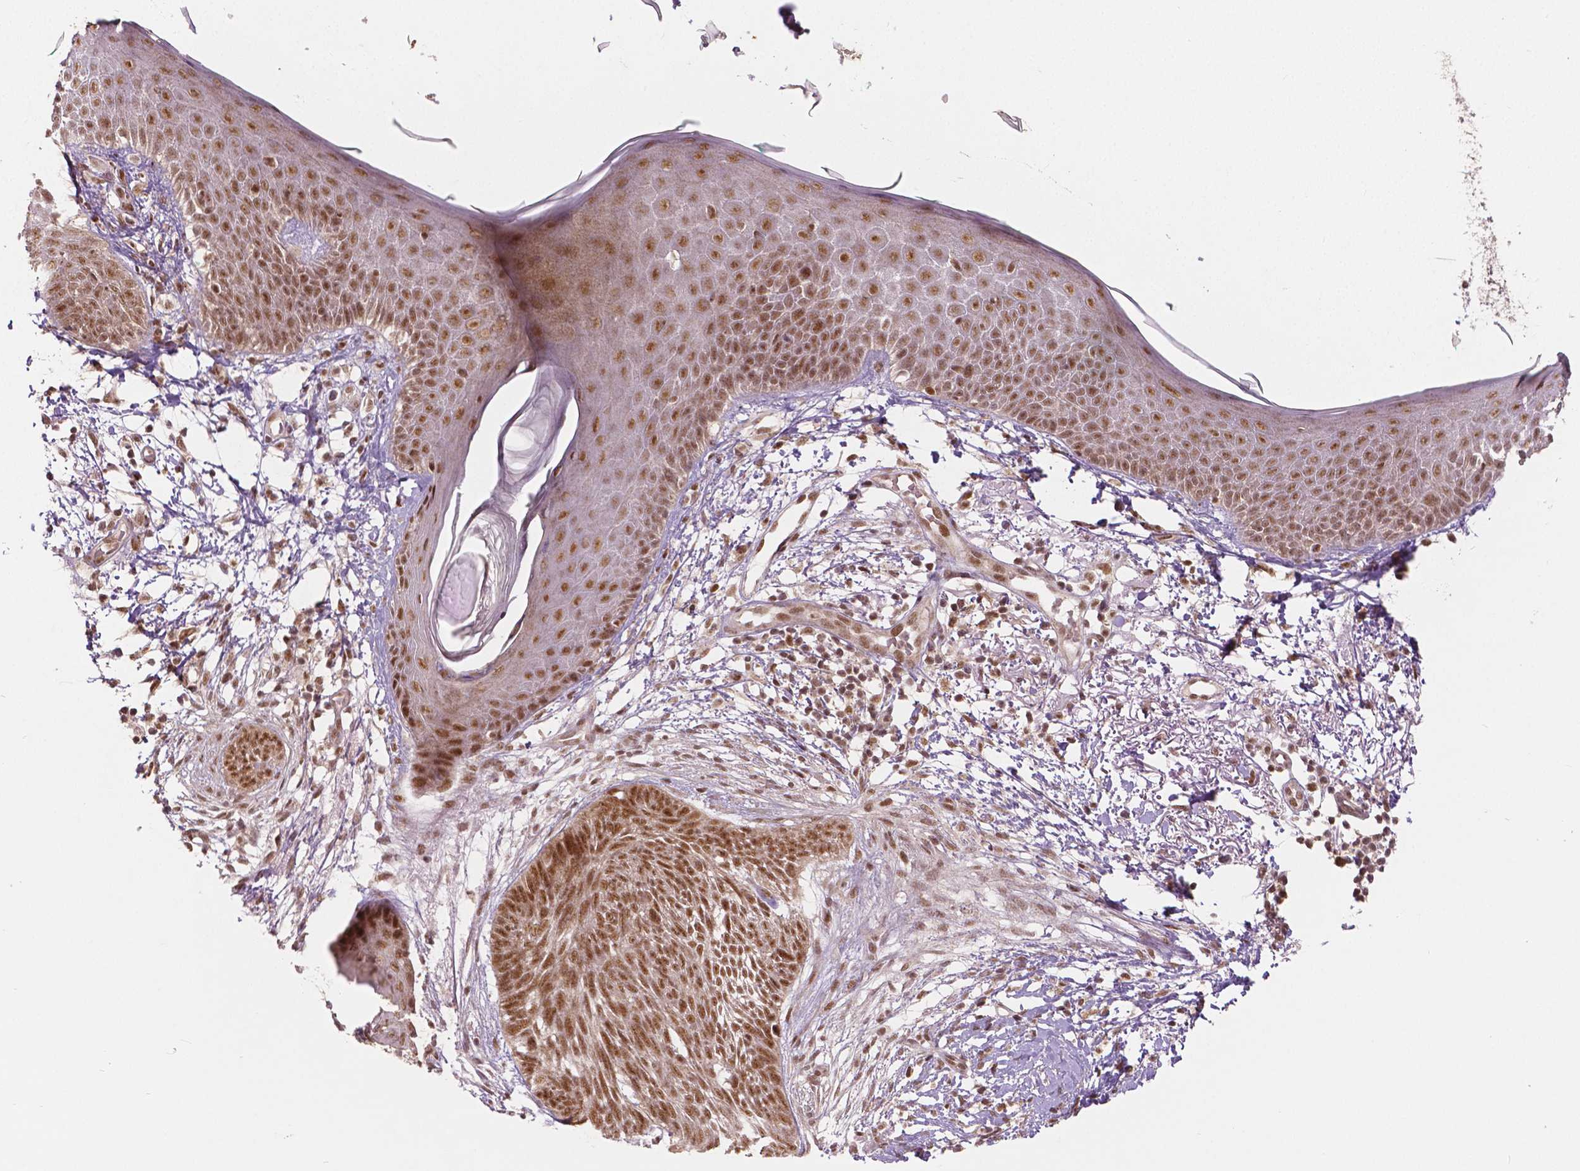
{"staining": {"intensity": "moderate", "quantity": ">75%", "location": "nuclear"}, "tissue": "skin cancer", "cell_type": "Tumor cells", "image_type": "cancer", "snomed": [{"axis": "morphology", "description": "Normal tissue, NOS"}, {"axis": "morphology", "description": "Basal cell carcinoma"}, {"axis": "topography", "description": "Skin"}], "caption": "Human basal cell carcinoma (skin) stained with a protein marker reveals moderate staining in tumor cells.", "gene": "NSD2", "patient": {"sex": "male", "age": 84}}